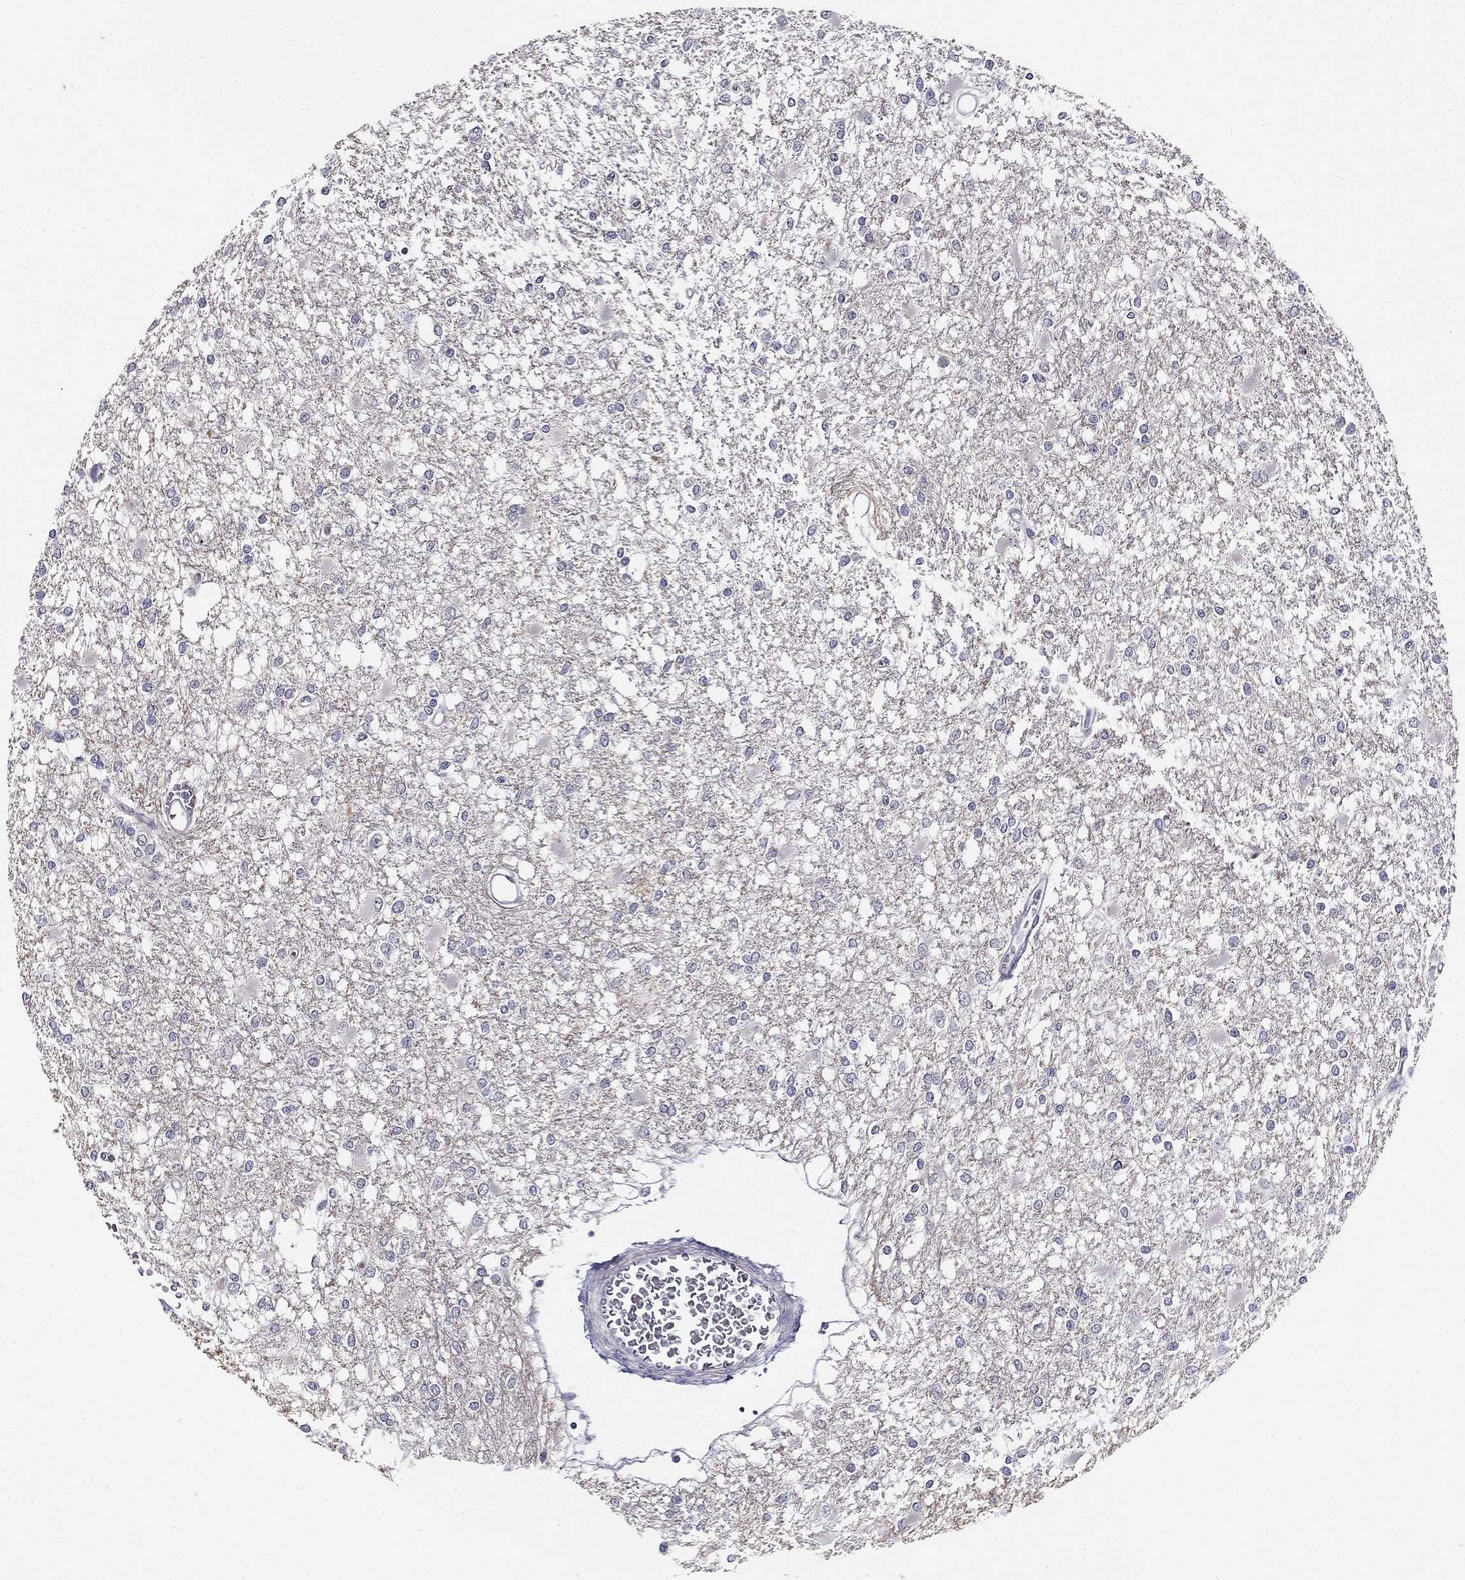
{"staining": {"intensity": "negative", "quantity": "none", "location": "none"}, "tissue": "glioma", "cell_type": "Tumor cells", "image_type": "cancer", "snomed": [{"axis": "morphology", "description": "Glioma, malignant, High grade"}, {"axis": "topography", "description": "Cerebral cortex"}], "caption": "The photomicrograph displays no significant expression in tumor cells of high-grade glioma (malignant).", "gene": "CNR1", "patient": {"sex": "male", "age": 79}}